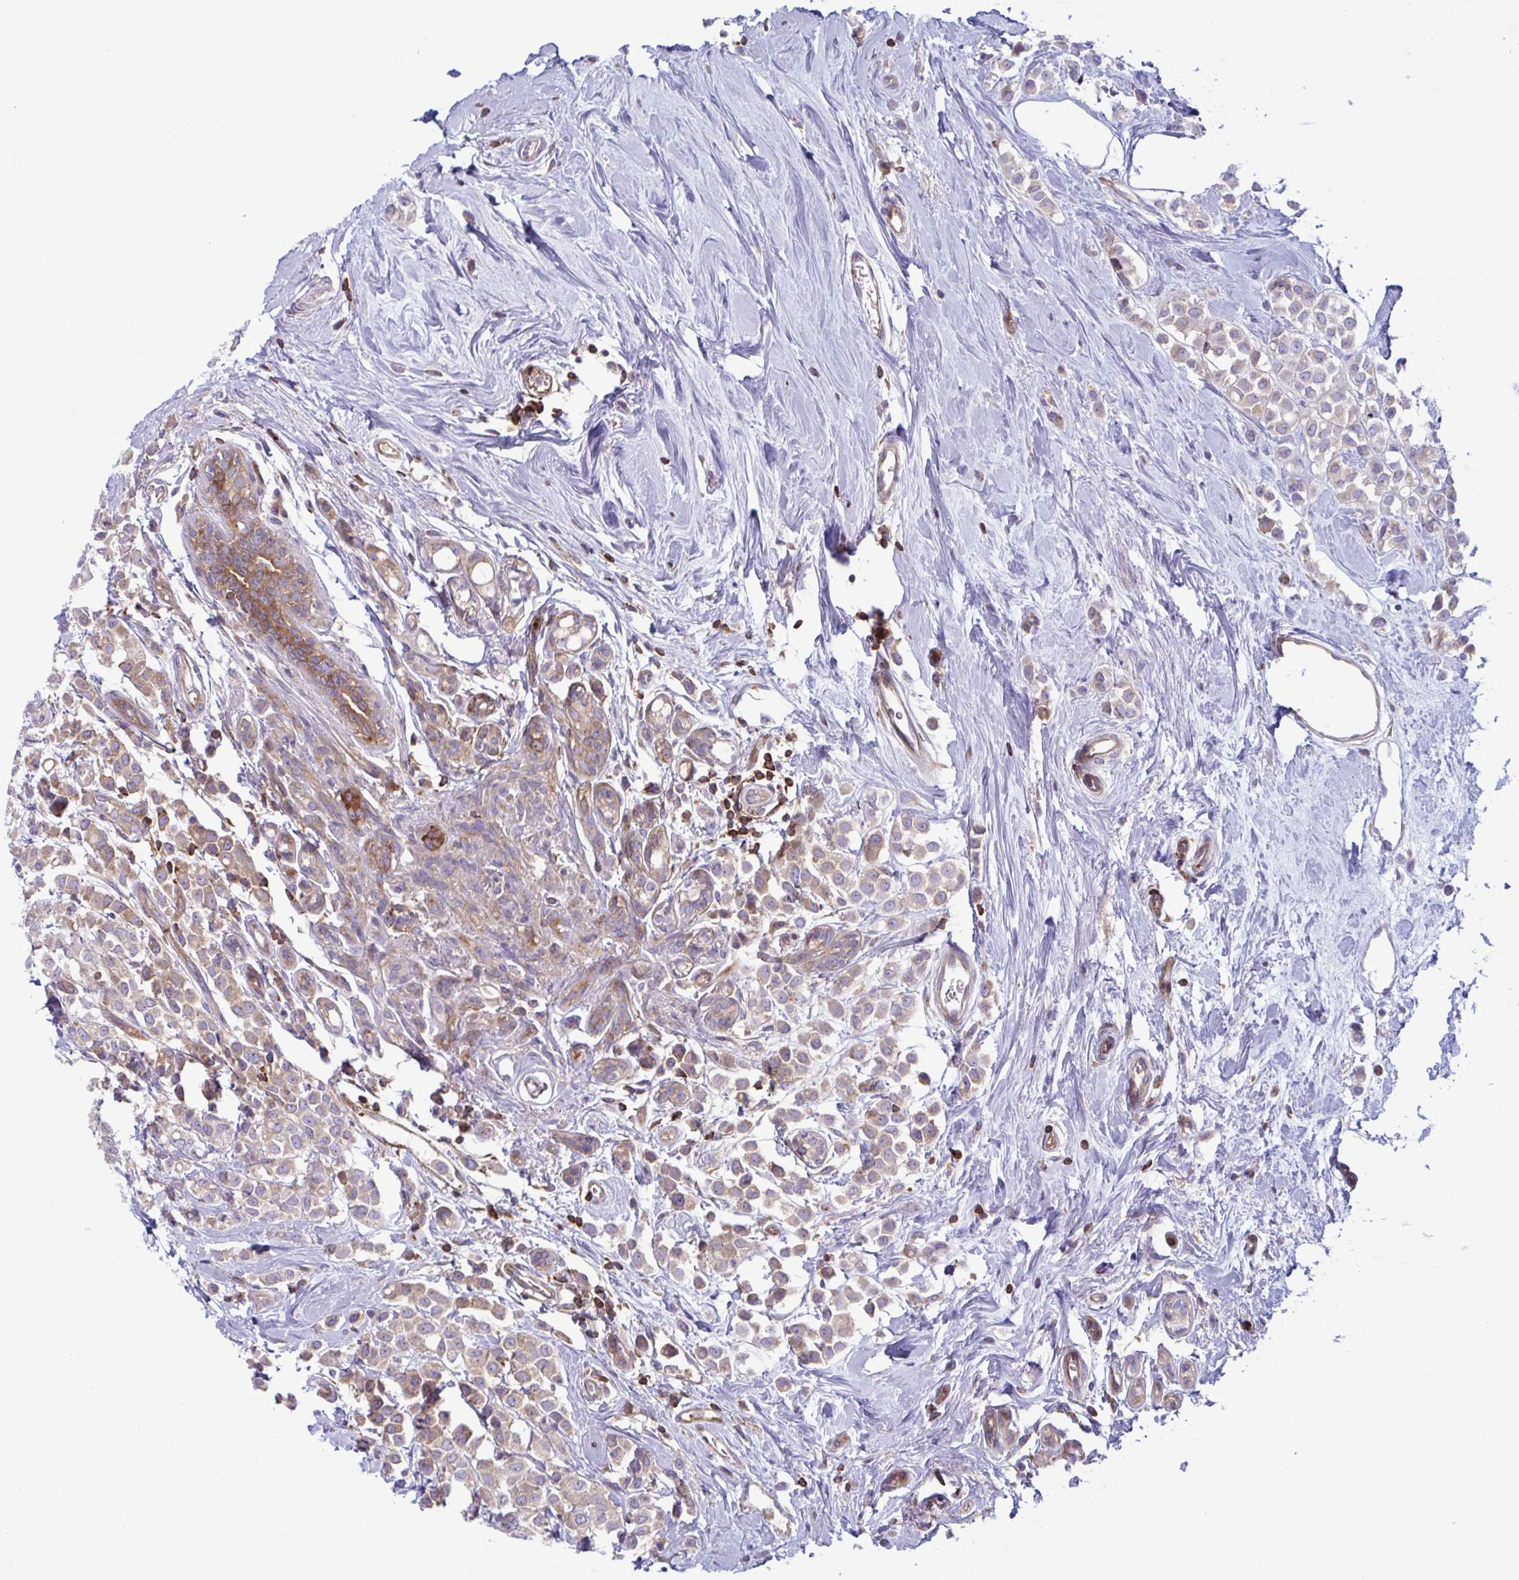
{"staining": {"intensity": "weak", "quantity": ">75%", "location": "cytoplasmic/membranous"}, "tissue": "breast cancer", "cell_type": "Tumor cells", "image_type": "cancer", "snomed": [{"axis": "morphology", "description": "Lobular carcinoma"}, {"axis": "topography", "description": "Breast"}], "caption": "Breast cancer stained for a protein shows weak cytoplasmic/membranous positivity in tumor cells. (brown staining indicates protein expression, while blue staining denotes nuclei).", "gene": "TSC22D3", "patient": {"sex": "female", "age": 68}}